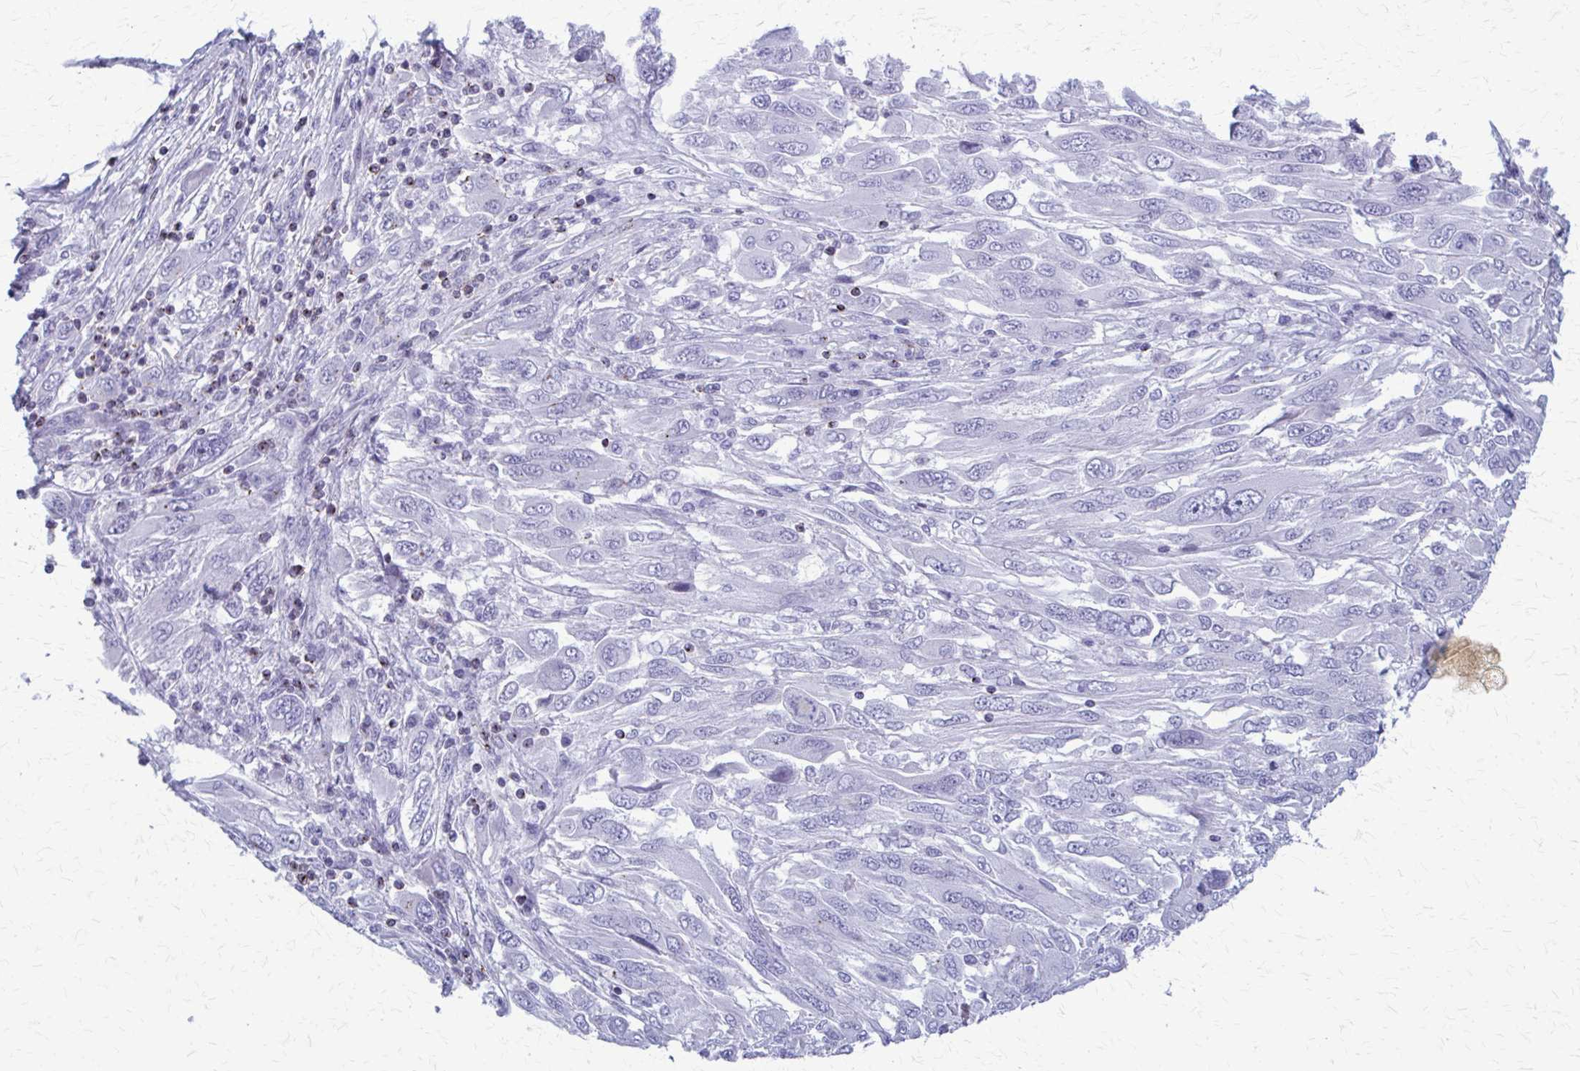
{"staining": {"intensity": "negative", "quantity": "none", "location": "none"}, "tissue": "melanoma", "cell_type": "Tumor cells", "image_type": "cancer", "snomed": [{"axis": "morphology", "description": "Malignant melanoma, NOS"}, {"axis": "topography", "description": "Skin"}], "caption": "Immunohistochemistry (IHC) micrograph of neoplastic tissue: melanoma stained with DAB shows no significant protein positivity in tumor cells.", "gene": "PEDS1", "patient": {"sex": "female", "age": 91}}